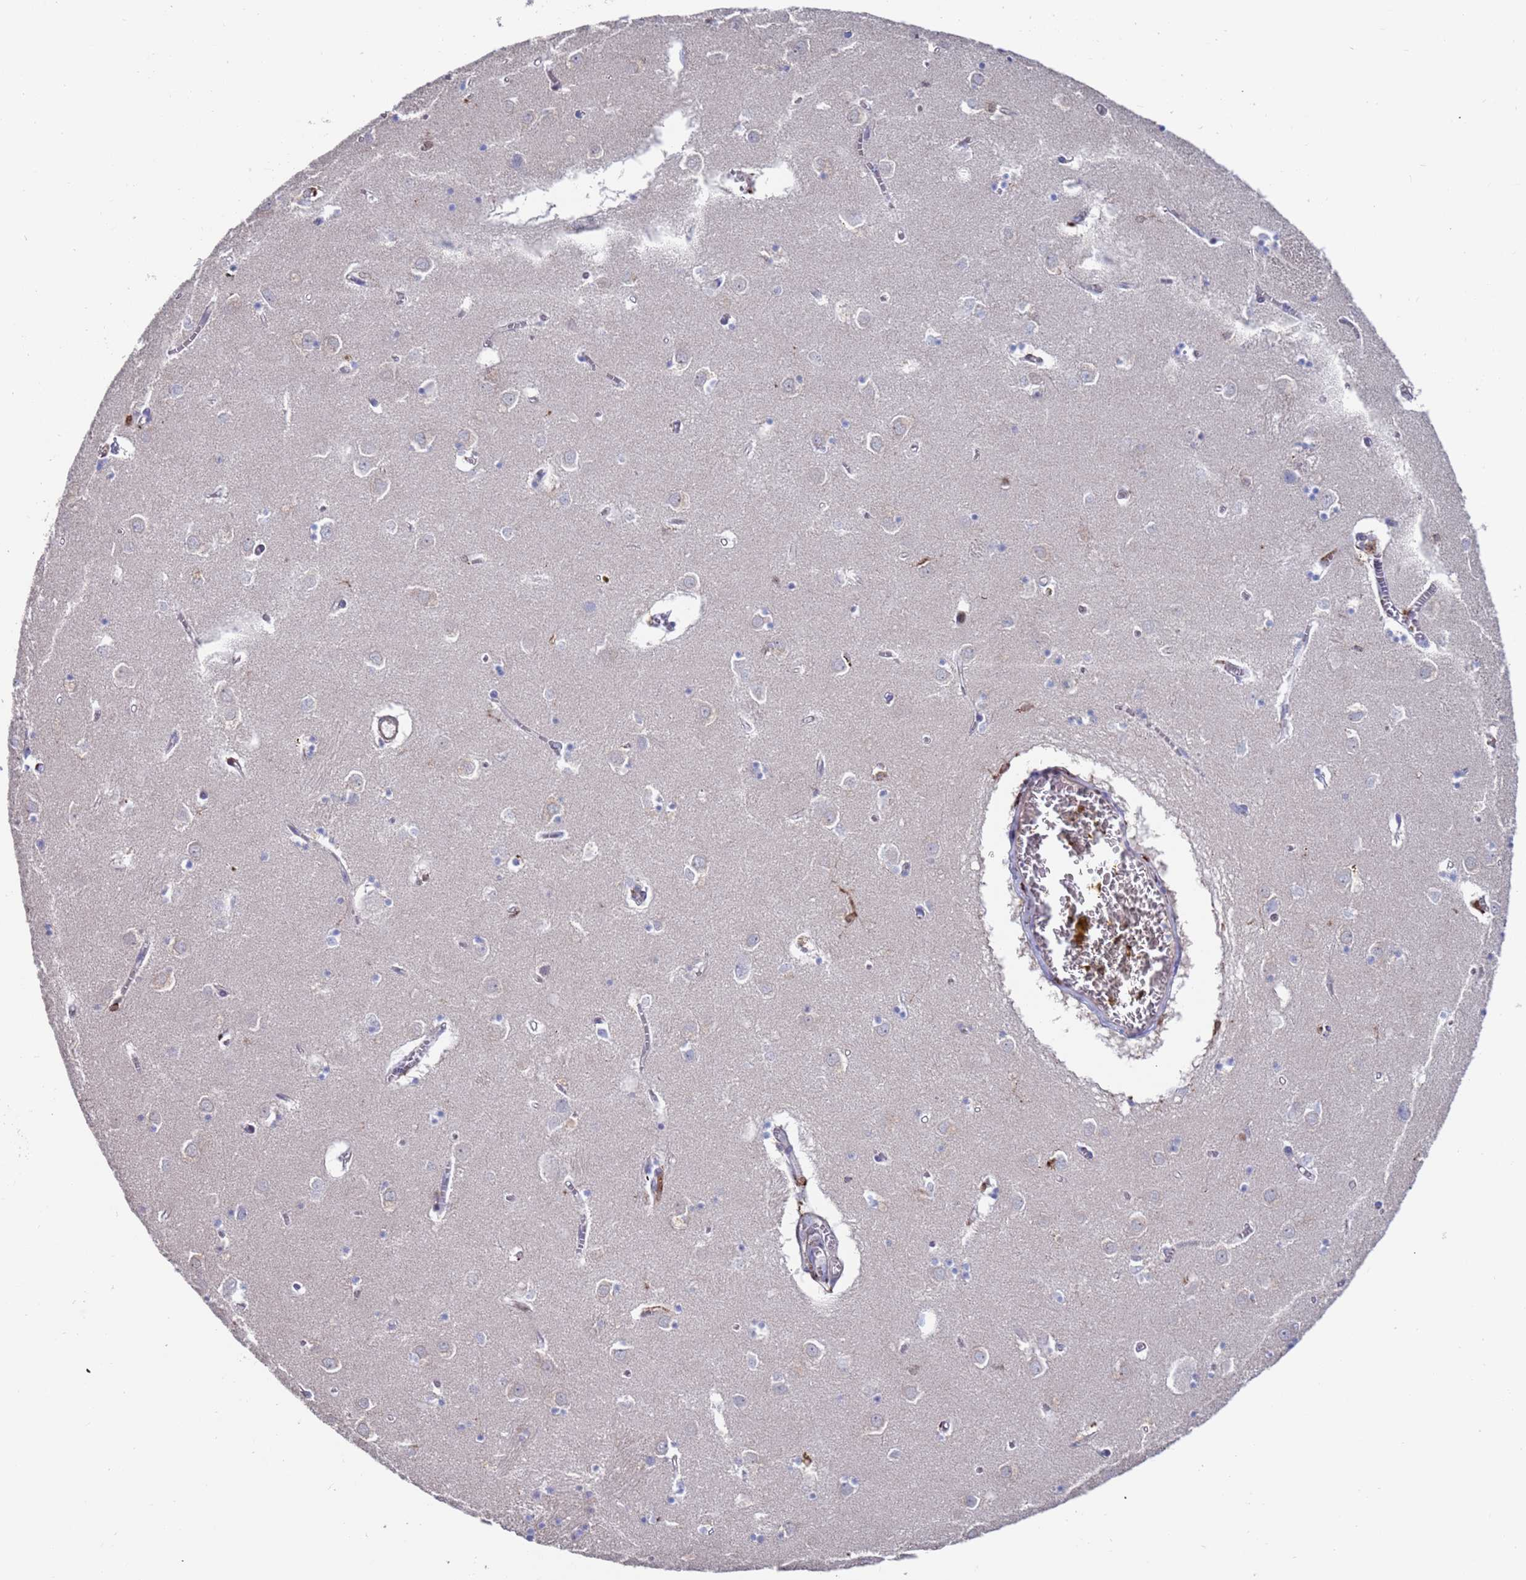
{"staining": {"intensity": "negative", "quantity": "none", "location": "none"}, "tissue": "caudate", "cell_type": "Glial cells", "image_type": "normal", "snomed": [{"axis": "morphology", "description": "Normal tissue, NOS"}, {"axis": "topography", "description": "Lateral ventricle wall"}], "caption": "A photomicrograph of caudate stained for a protein displays no brown staining in glial cells.", "gene": "GREB1L", "patient": {"sex": "male", "age": 70}}